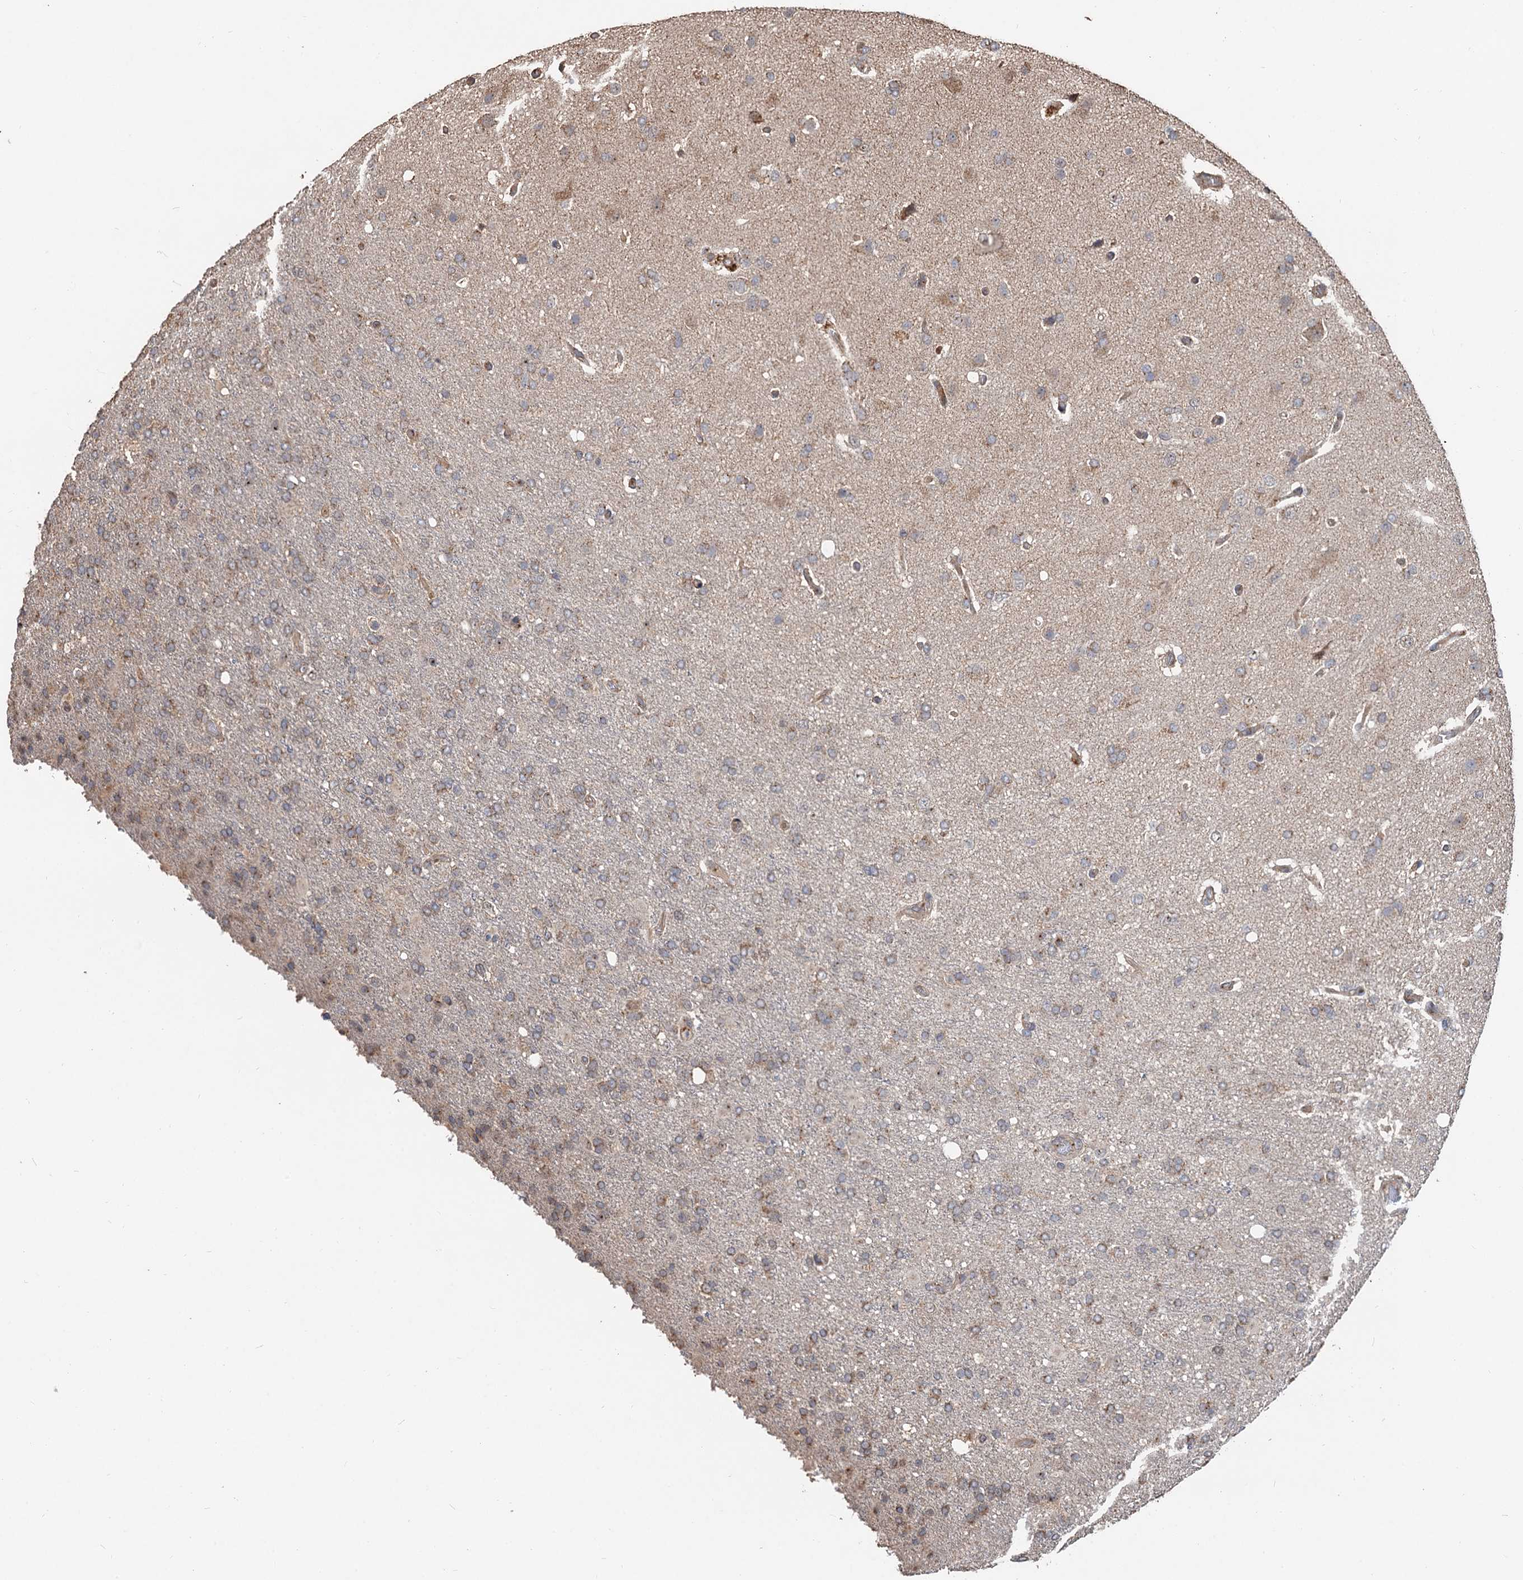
{"staining": {"intensity": "weak", "quantity": "<25%", "location": "cytoplasmic/membranous"}, "tissue": "glioma", "cell_type": "Tumor cells", "image_type": "cancer", "snomed": [{"axis": "morphology", "description": "Glioma, malignant, High grade"}, {"axis": "topography", "description": "Brain"}], "caption": "A high-resolution photomicrograph shows IHC staining of glioma, which demonstrates no significant positivity in tumor cells.", "gene": "DEXI", "patient": {"sex": "female", "age": 74}}